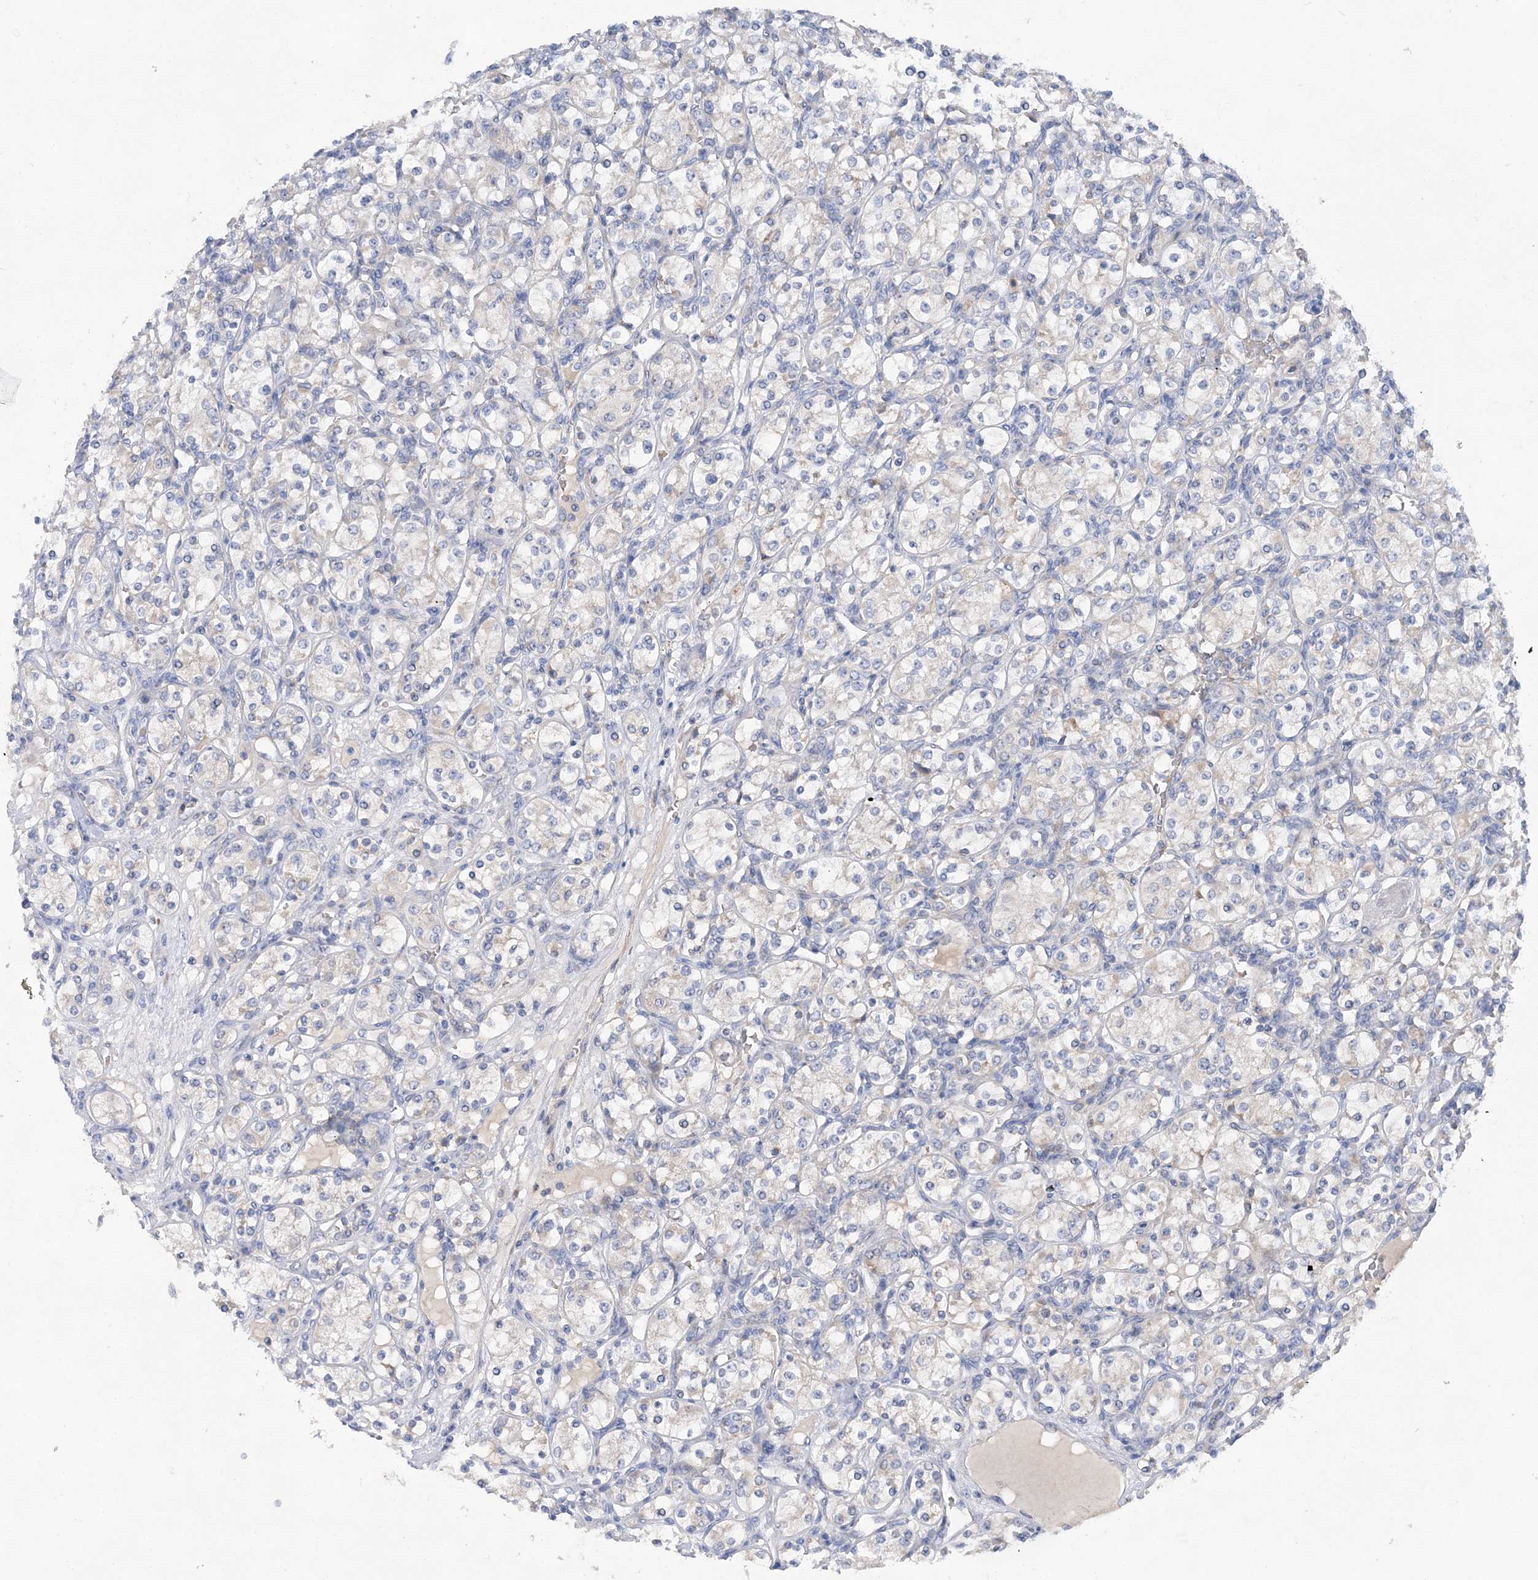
{"staining": {"intensity": "negative", "quantity": "none", "location": "none"}, "tissue": "renal cancer", "cell_type": "Tumor cells", "image_type": "cancer", "snomed": [{"axis": "morphology", "description": "Adenocarcinoma, NOS"}, {"axis": "topography", "description": "Kidney"}], "caption": "Tumor cells show no significant protein staining in adenocarcinoma (renal).", "gene": "TRAPPC13", "patient": {"sex": "male", "age": 77}}